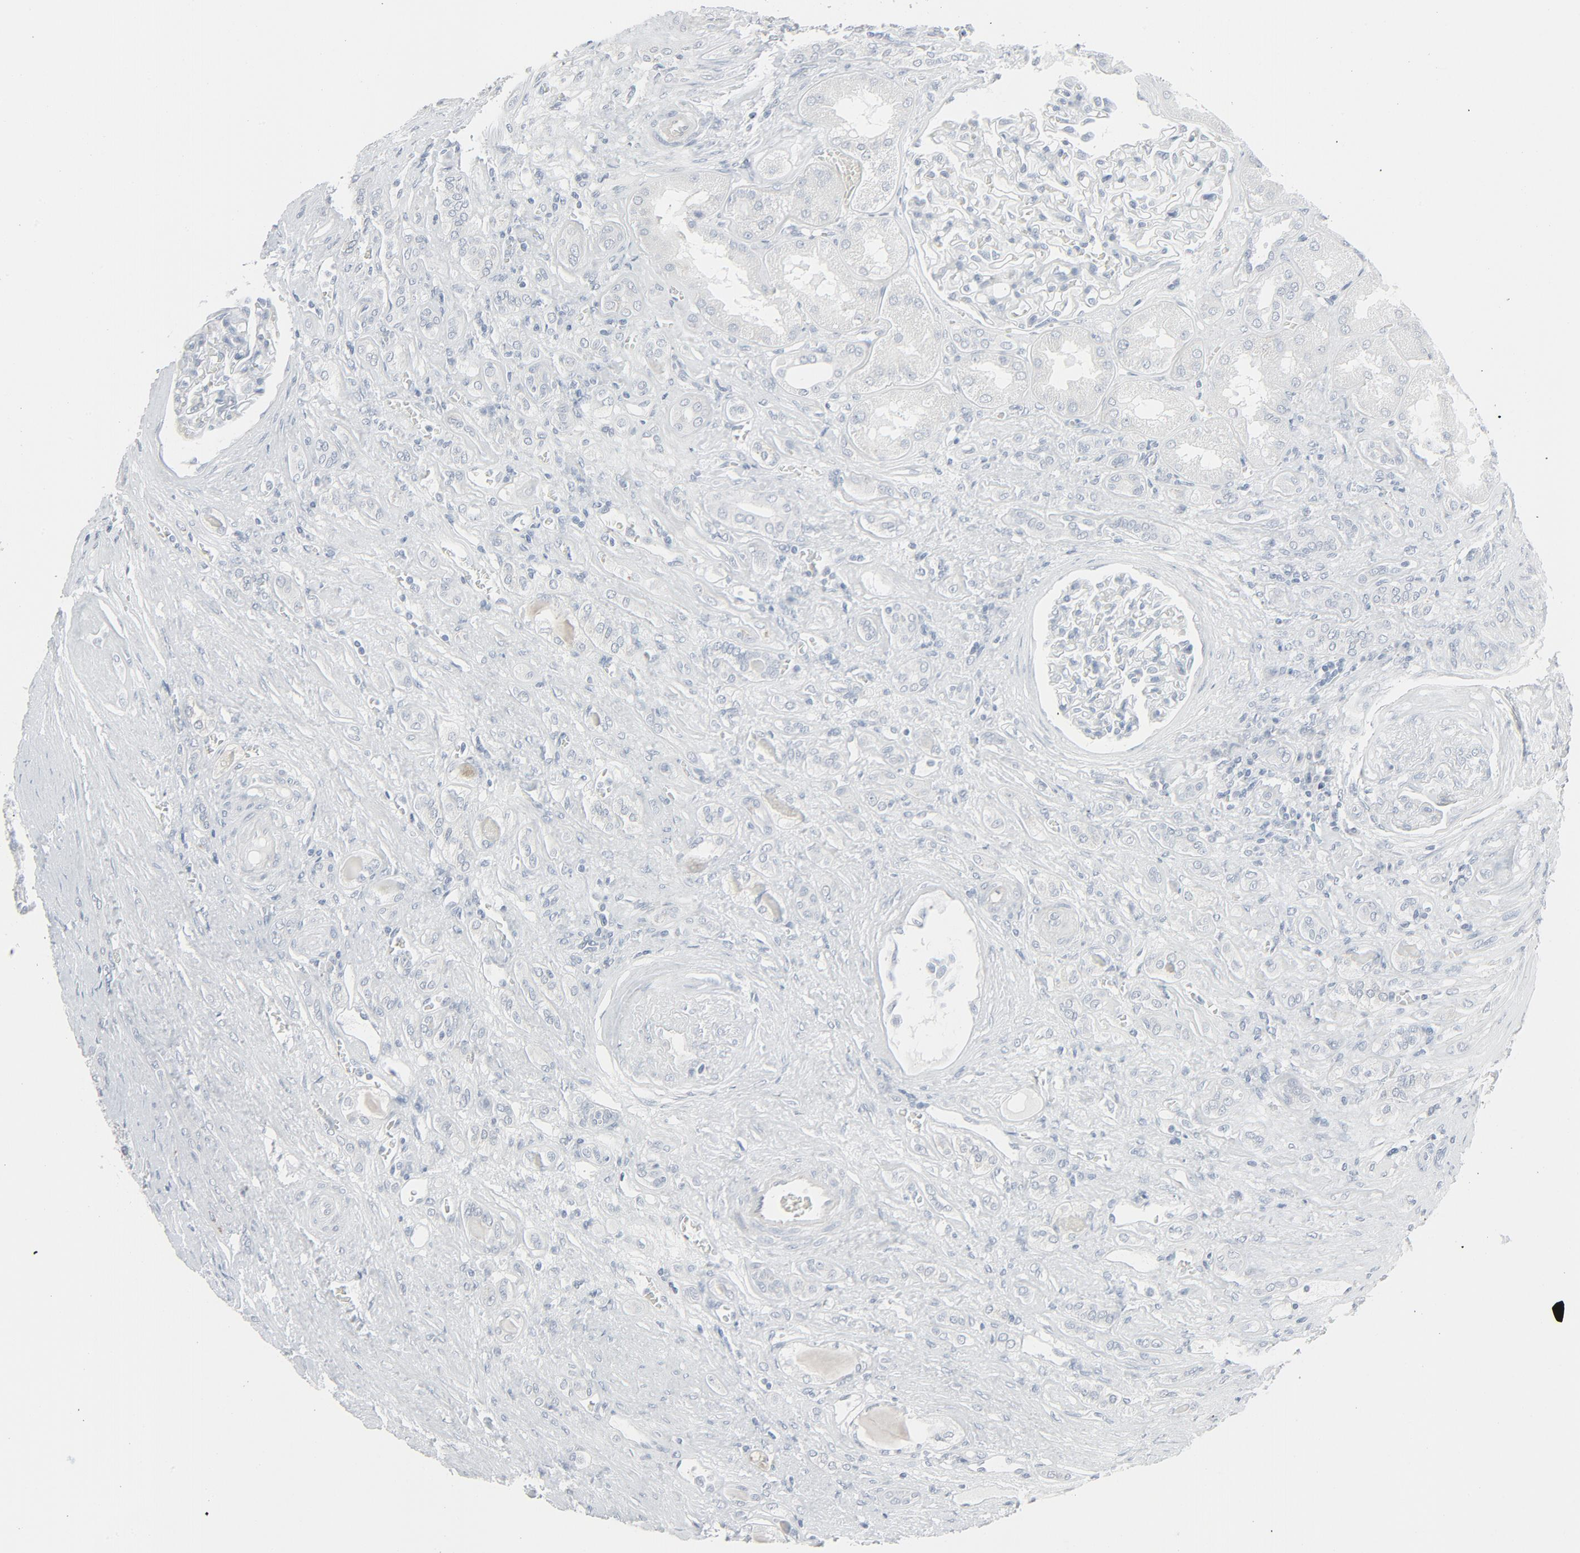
{"staining": {"intensity": "weak", "quantity": "<25%", "location": "cytoplasmic/membranous"}, "tissue": "renal cancer", "cell_type": "Tumor cells", "image_type": "cancer", "snomed": [{"axis": "morphology", "description": "Adenocarcinoma, NOS"}, {"axis": "topography", "description": "Kidney"}], "caption": "High power microscopy photomicrograph of an IHC photomicrograph of renal cancer (adenocarcinoma), revealing no significant positivity in tumor cells. The staining is performed using DAB (3,3'-diaminobenzidine) brown chromogen with nuclei counter-stained in using hematoxylin.", "gene": "FGFR3", "patient": {"sex": "male", "age": 46}}